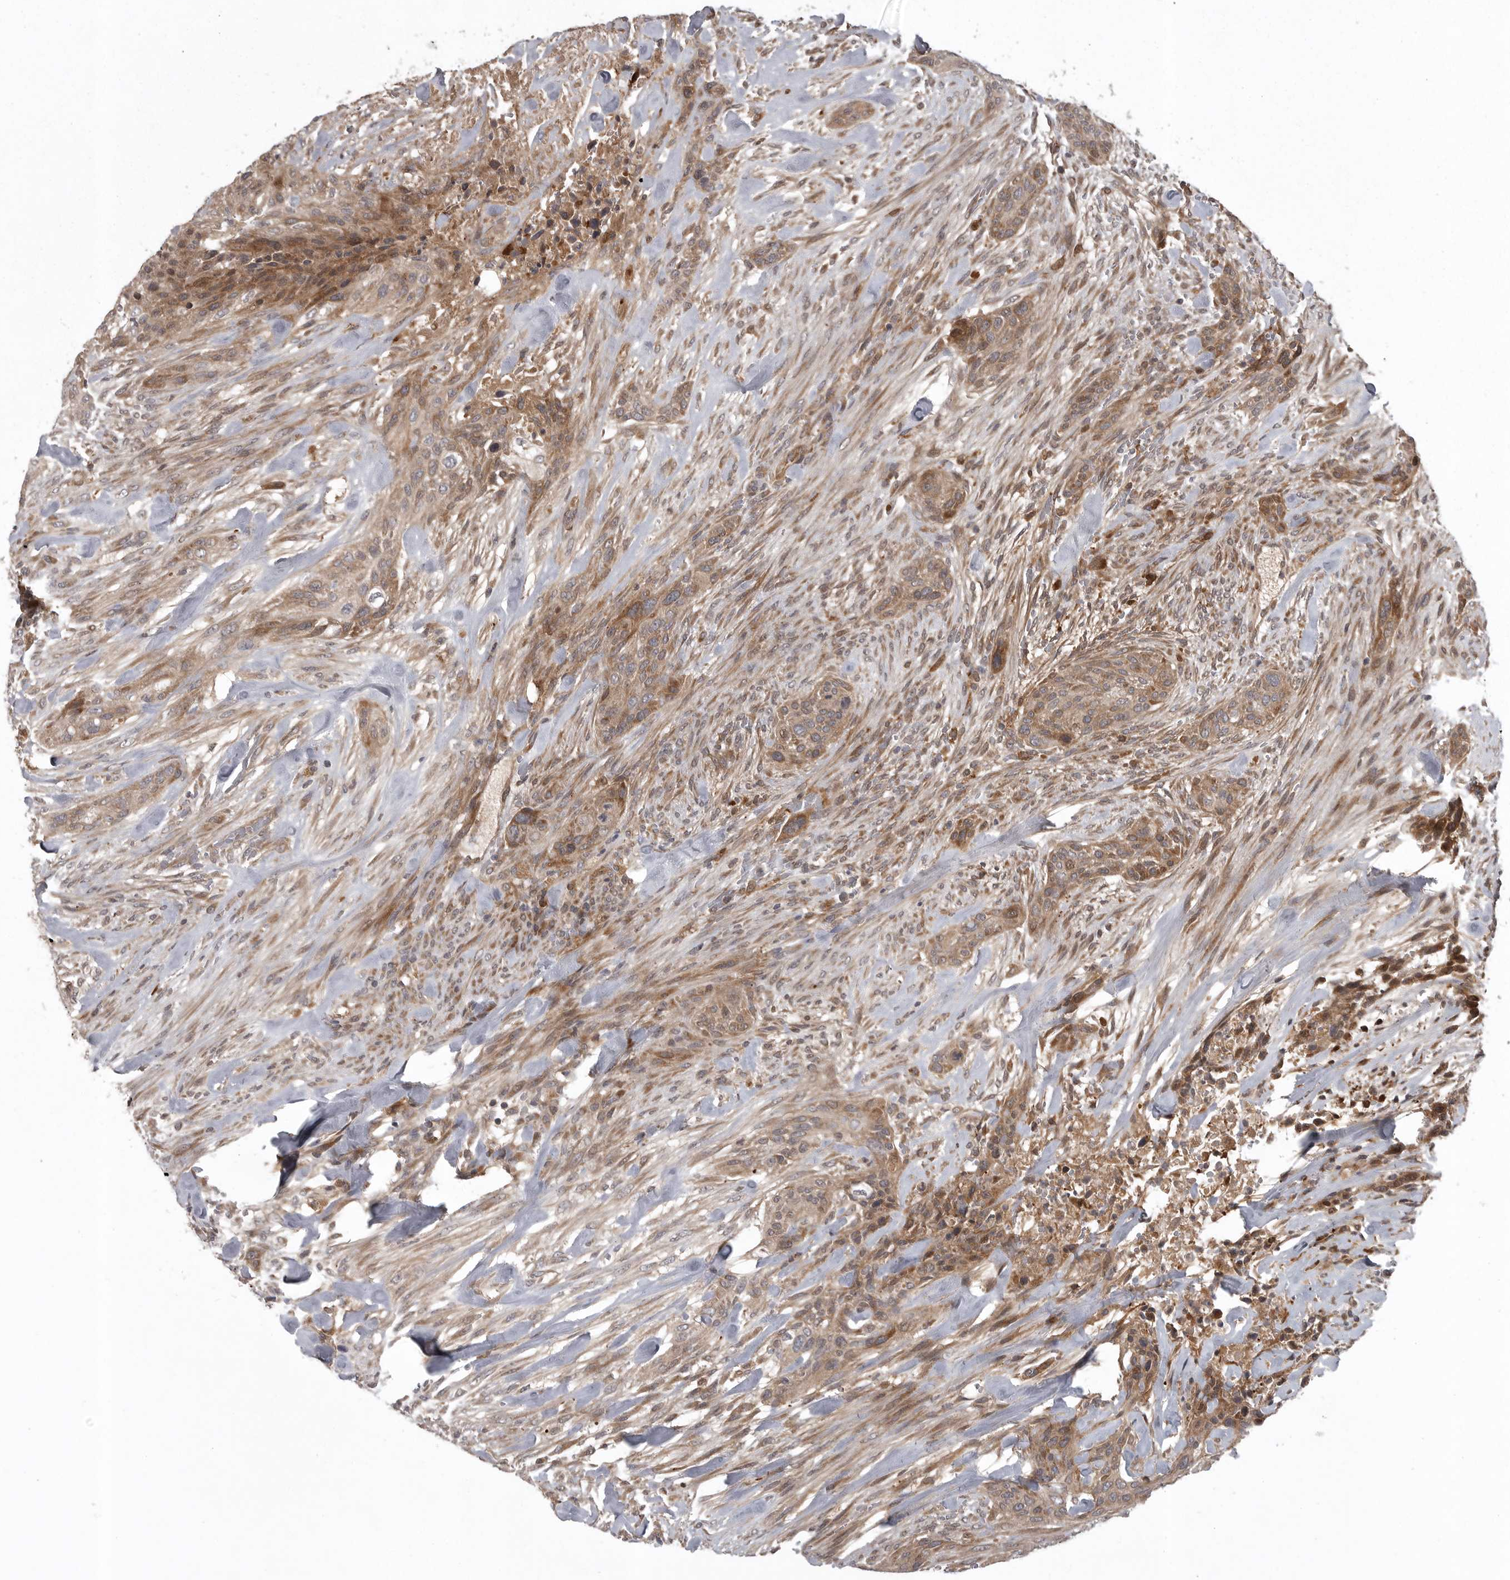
{"staining": {"intensity": "moderate", "quantity": ">75%", "location": "cytoplasmic/membranous"}, "tissue": "urothelial cancer", "cell_type": "Tumor cells", "image_type": "cancer", "snomed": [{"axis": "morphology", "description": "Urothelial carcinoma, High grade"}, {"axis": "topography", "description": "Urinary bladder"}], "caption": "A medium amount of moderate cytoplasmic/membranous staining is identified in about >75% of tumor cells in urothelial cancer tissue.", "gene": "GPR31", "patient": {"sex": "male", "age": 35}}